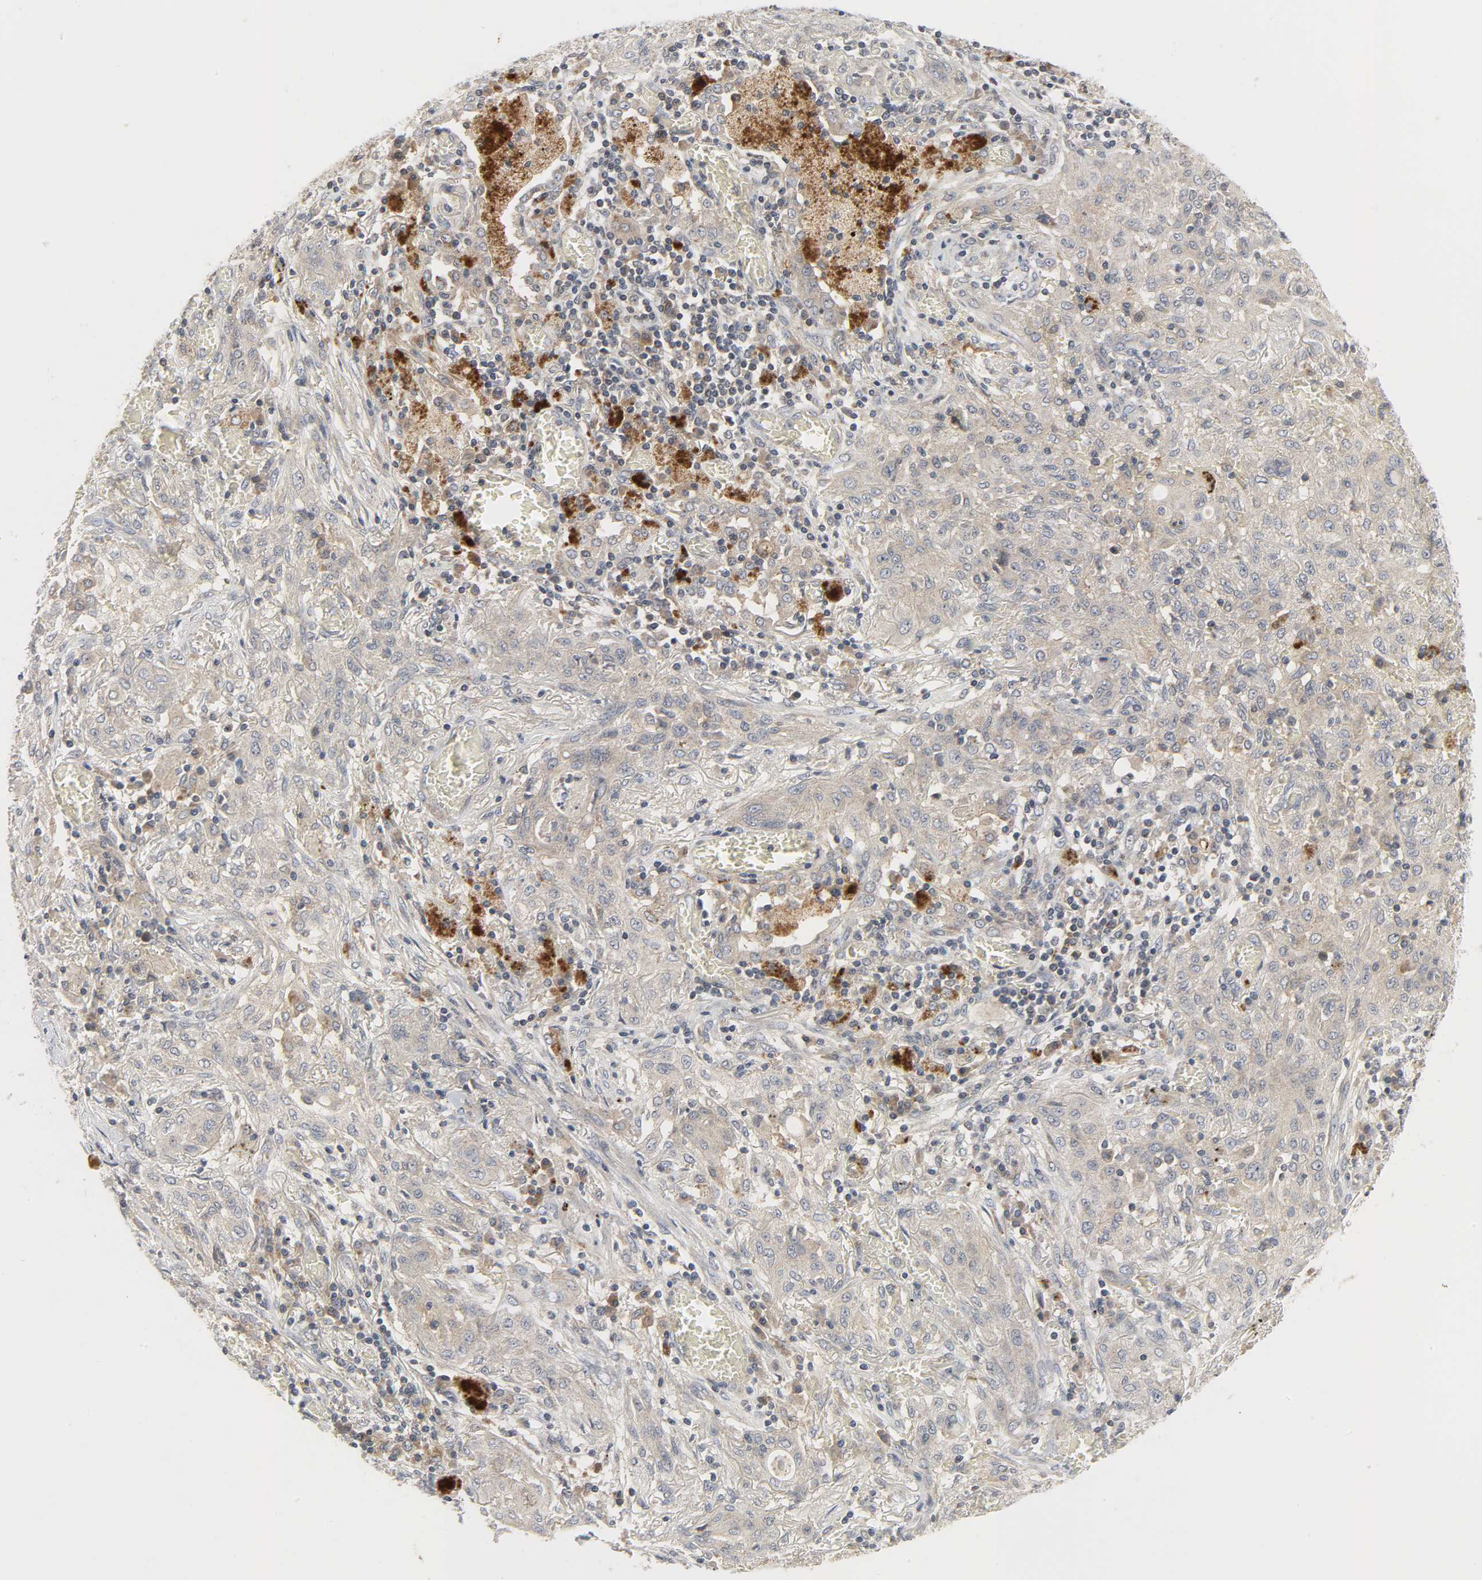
{"staining": {"intensity": "moderate", "quantity": ">75%", "location": "cytoplasmic/membranous"}, "tissue": "lung cancer", "cell_type": "Tumor cells", "image_type": "cancer", "snomed": [{"axis": "morphology", "description": "Squamous cell carcinoma, NOS"}, {"axis": "topography", "description": "Lung"}], "caption": "Immunohistochemistry micrograph of neoplastic tissue: squamous cell carcinoma (lung) stained using immunohistochemistry exhibits medium levels of moderate protein expression localized specifically in the cytoplasmic/membranous of tumor cells, appearing as a cytoplasmic/membranous brown color.", "gene": "CLIP1", "patient": {"sex": "female", "age": 47}}